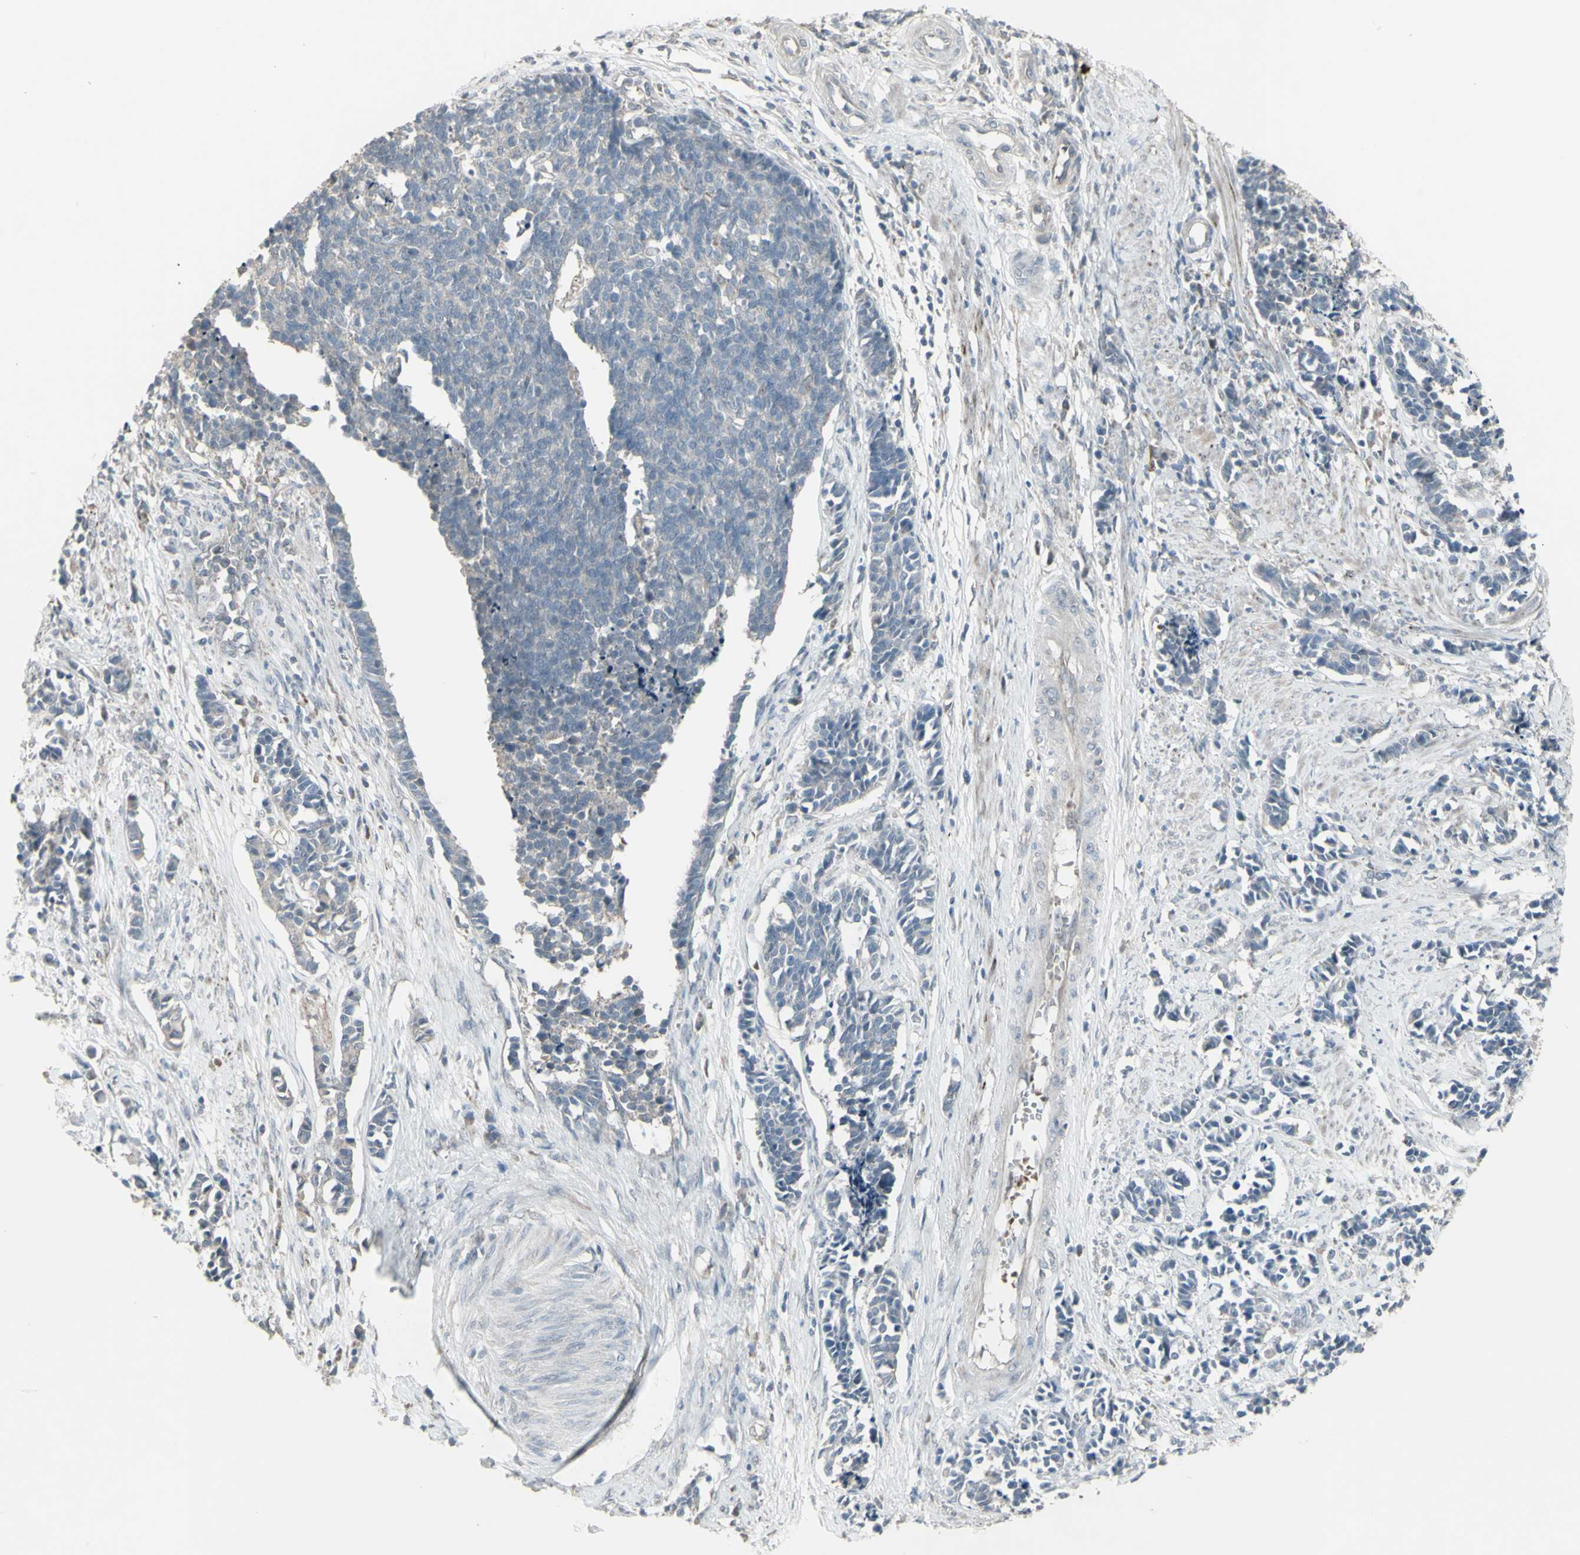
{"staining": {"intensity": "weak", "quantity": ">75%", "location": "cytoplasmic/membranous"}, "tissue": "cervical cancer", "cell_type": "Tumor cells", "image_type": "cancer", "snomed": [{"axis": "morphology", "description": "Normal tissue, NOS"}, {"axis": "morphology", "description": "Squamous cell carcinoma, NOS"}, {"axis": "topography", "description": "Cervix"}], "caption": "Squamous cell carcinoma (cervical) stained with immunohistochemistry (IHC) reveals weak cytoplasmic/membranous positivity in approximately >75% of tumor cells. The staining is performed using DAB brown chromogen to label protein expression. The nuclei are counter-stained blue using hematoxylin.", "gene": "GRAMD1B", "patient": {"sex": "female", "age": 35}}